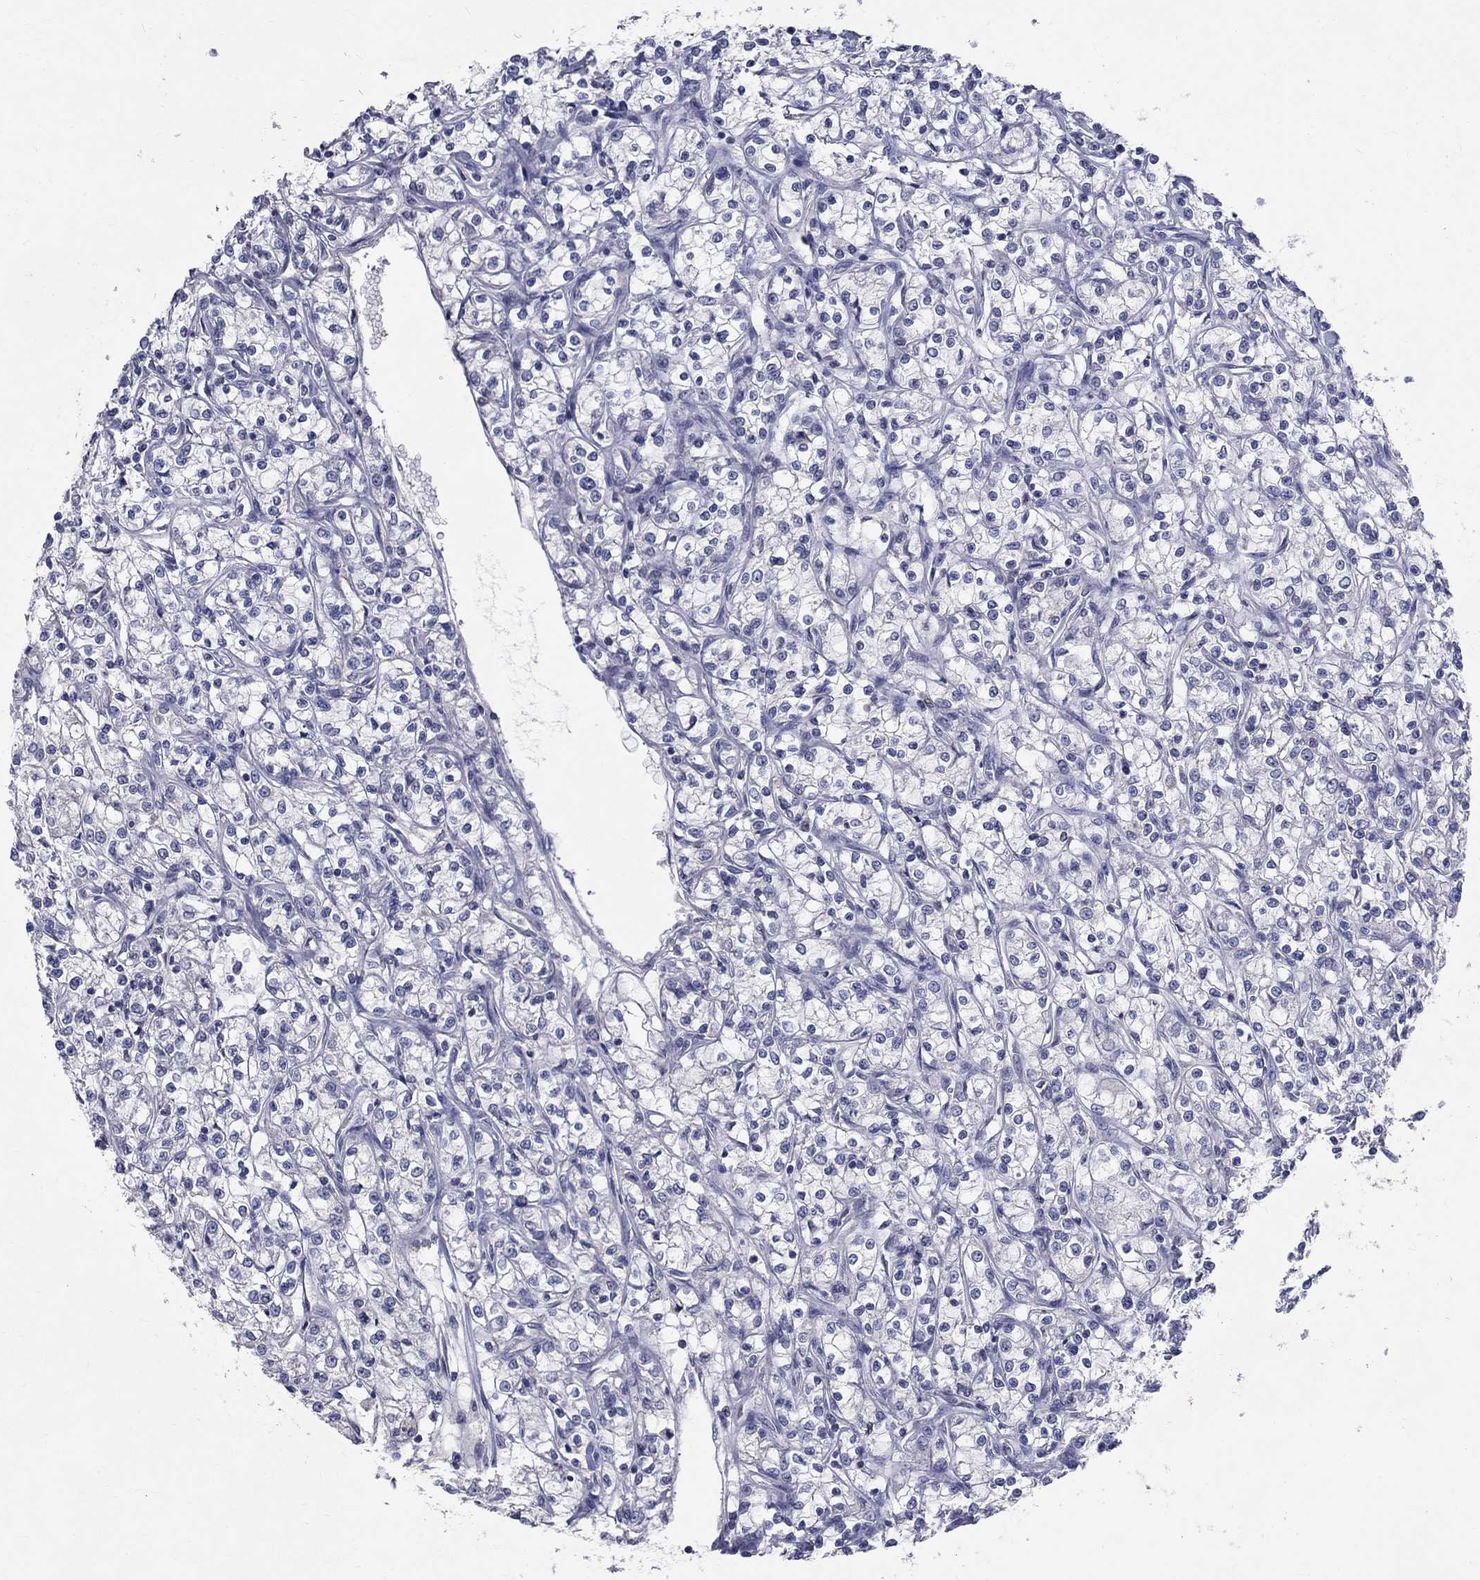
{"staining": {"intensity": "negative", "quantity": "none", "location": "none"}, "tissue": "renal cancer", "cell_type": "Tumor cells", "image_type": "cancer", "snomed": [{"axis": "morphology", "description": "Adenocarcinoma, NOS"}, {"axis": "topography", "description": "Kidney"}], "caption": "The histopathology image demonstrates no significant staining in tumor cells of renal adenocarcinoma. (DAB (3,3'-diaminobenzidine) immunohistochemistry (IHC) with hematoxylin counter stain).", "gene": "SLC4A10", "patient": {"sex": "female", "age": 59}}